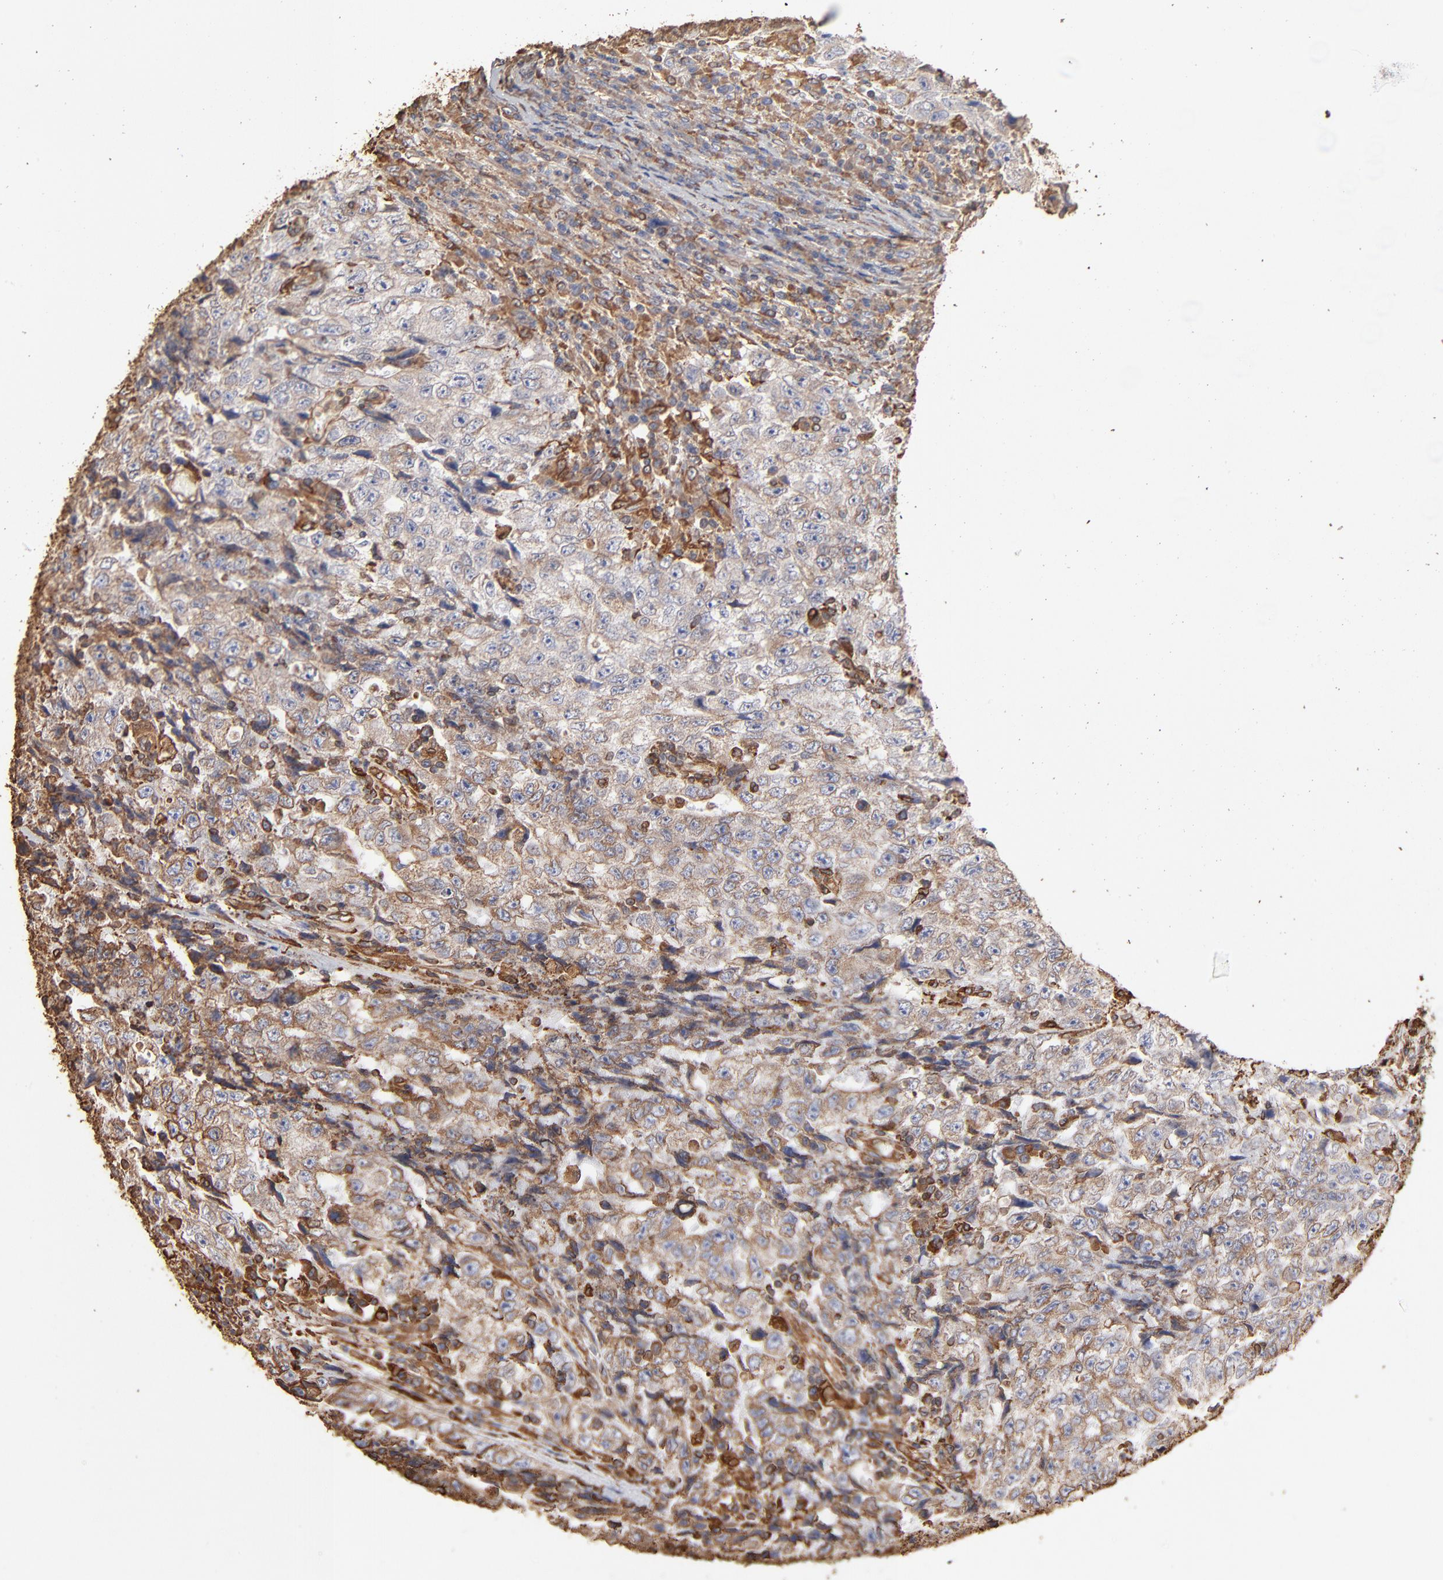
{"staining": {"intensity": "moderate", "quantity": ">75%", "location": "cytoplasmic/membranous"}, "tissue": "testis cancer", "cell_type": "Tumor cells", "image_type": "cancer", "snomed": [{"axis": "morphology", "description": "Necrosis, NOS"}, {"axis": "morphology", "description": "Carcinoma, Embryonal, NOS"}, {"axis": "topography", "description": "Testis"}], "caption": "Testis embryonal carcinoma stained for a protein demonstrates moderate cytoplasmic/membranous positivity in tumor cells. The protein of interest is shown in brown color, while the nuclei are stained blue.", "gene": "PDIA3", "patient": {"sex": "male", "age": 19}}